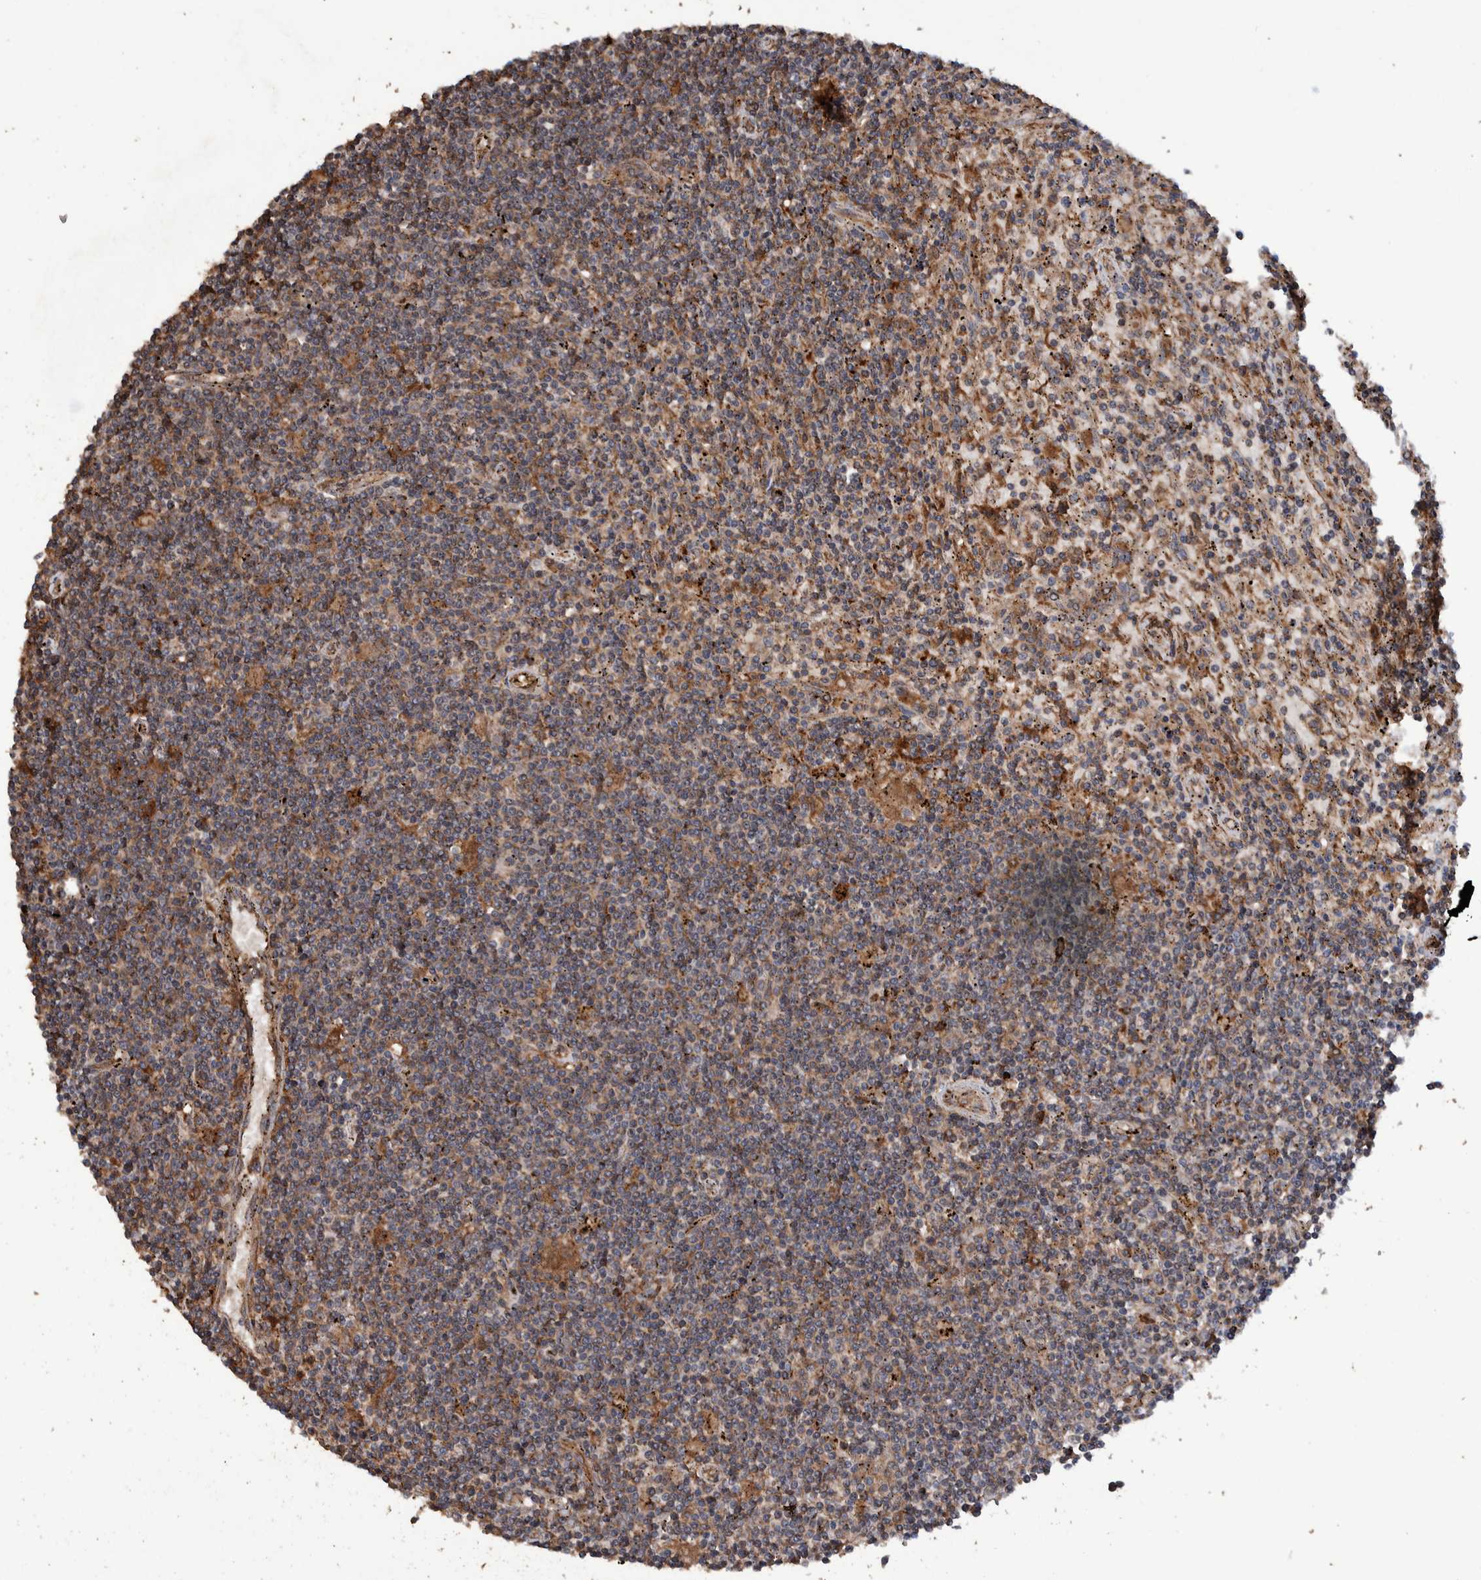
{"staining": {"intensity": "moderate", "quantity": ">75%", "location": "cytoplasmic/membranous"}, "tissue": "lymphoma", "cell_type": "Tumor cells", "image_type": "cancer", "snomed": [{"axis": "morphology", "description": "Malignant lymphoma, non-Hodgkin's type, Low grade"}, {"axis": "topography", "description": "Spleen"}], "caption": "Human malignant lymphoma, non-Hodgkin's type (low-grade) stained for a protein (brown) demonstrates moderate cytoplasmic/membranous positive positivity in approximately >75% of tumor cells.", "gene": "TRIM16", "patient": {"sex": "male", "age": 76}}